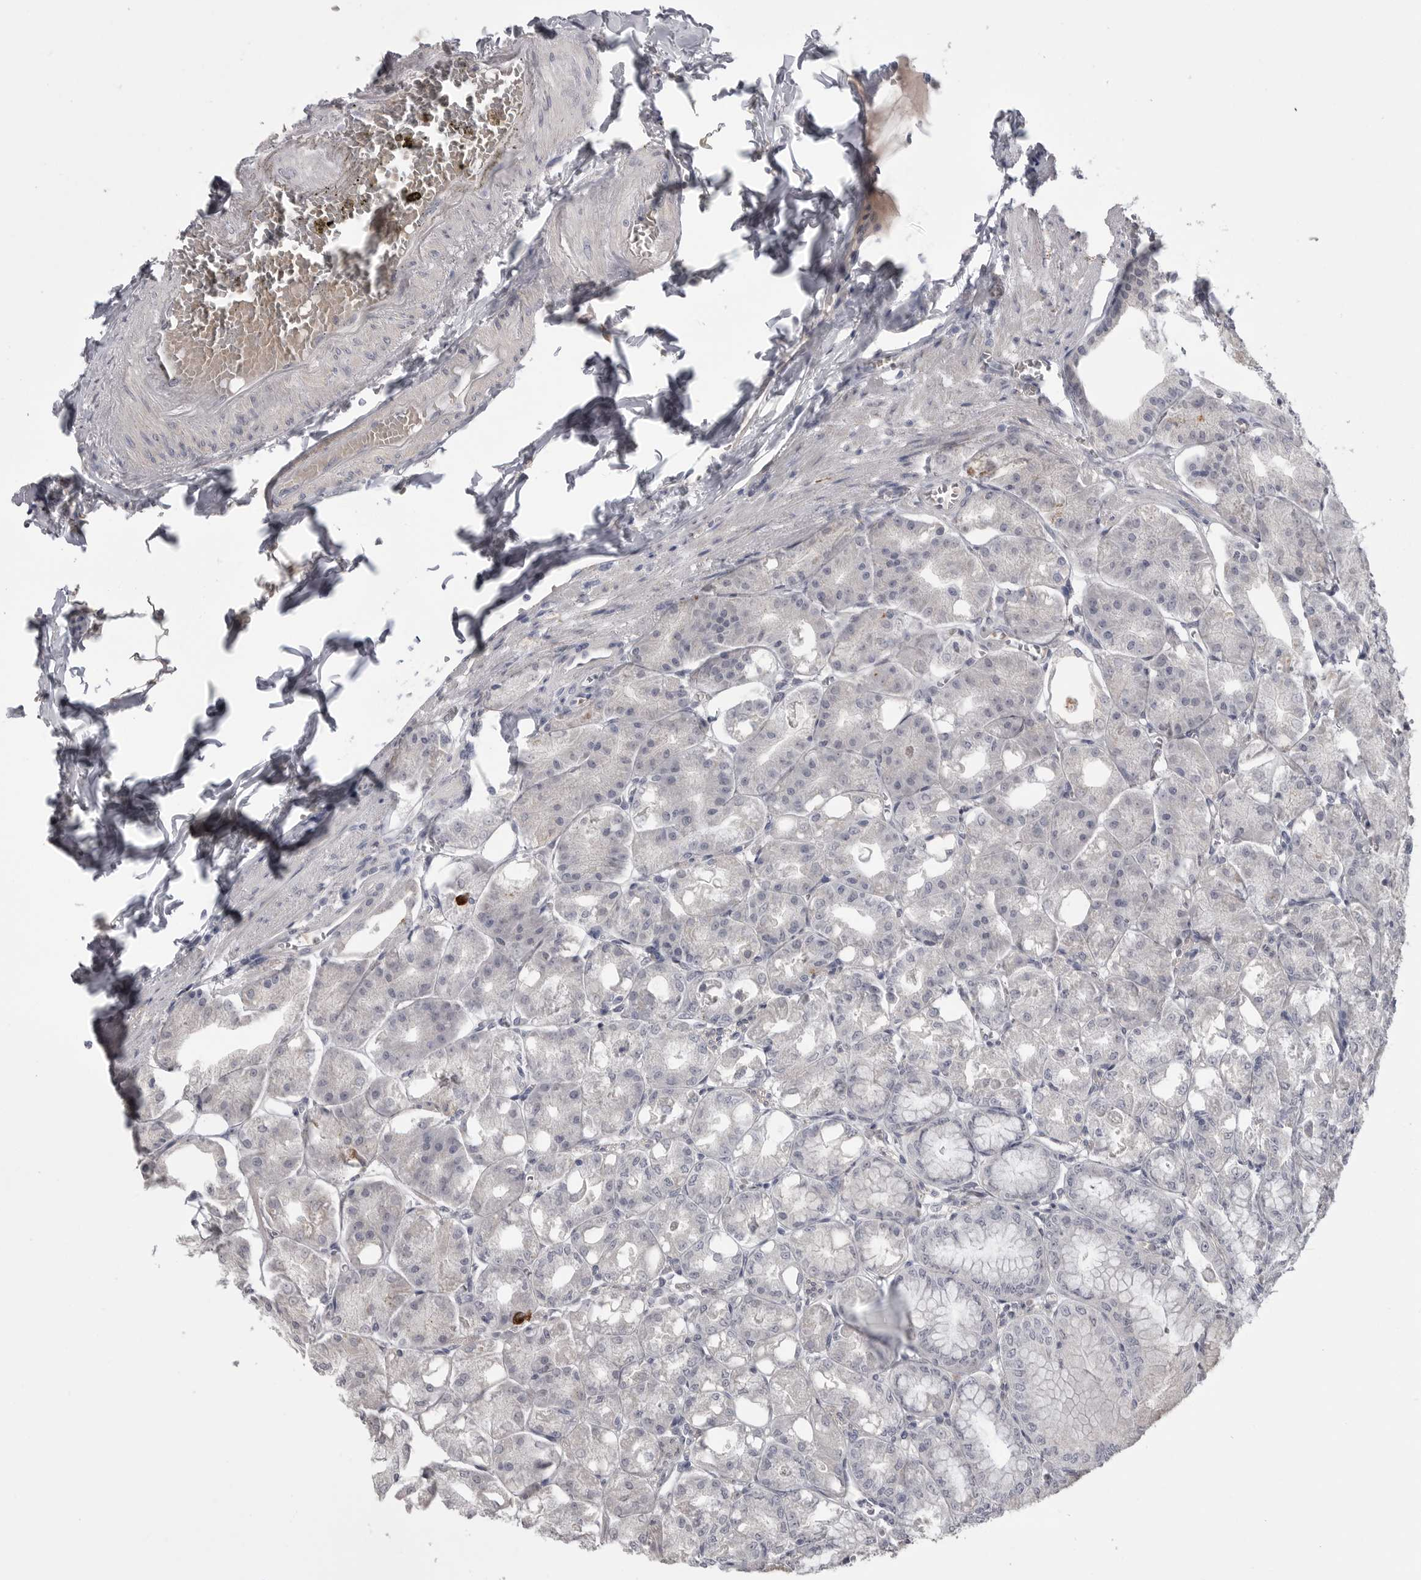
{"staining": {"intensity": "negative", "quantity": "none", "location": "none"}, "tissue": "stomach", "cell_type": "Glandular cells", "image_type": "normal", "snomed": [{"axis": "morphology", "description": "Normal tissue, NOS"}, {"axis": "topography", "description": "Stomach, lower"}], "caption": "The micrograph displays no staining of glandular cells in normal stomach.", "gene": "SERPING1", "patient": {"sex": "male", "age": 71}}